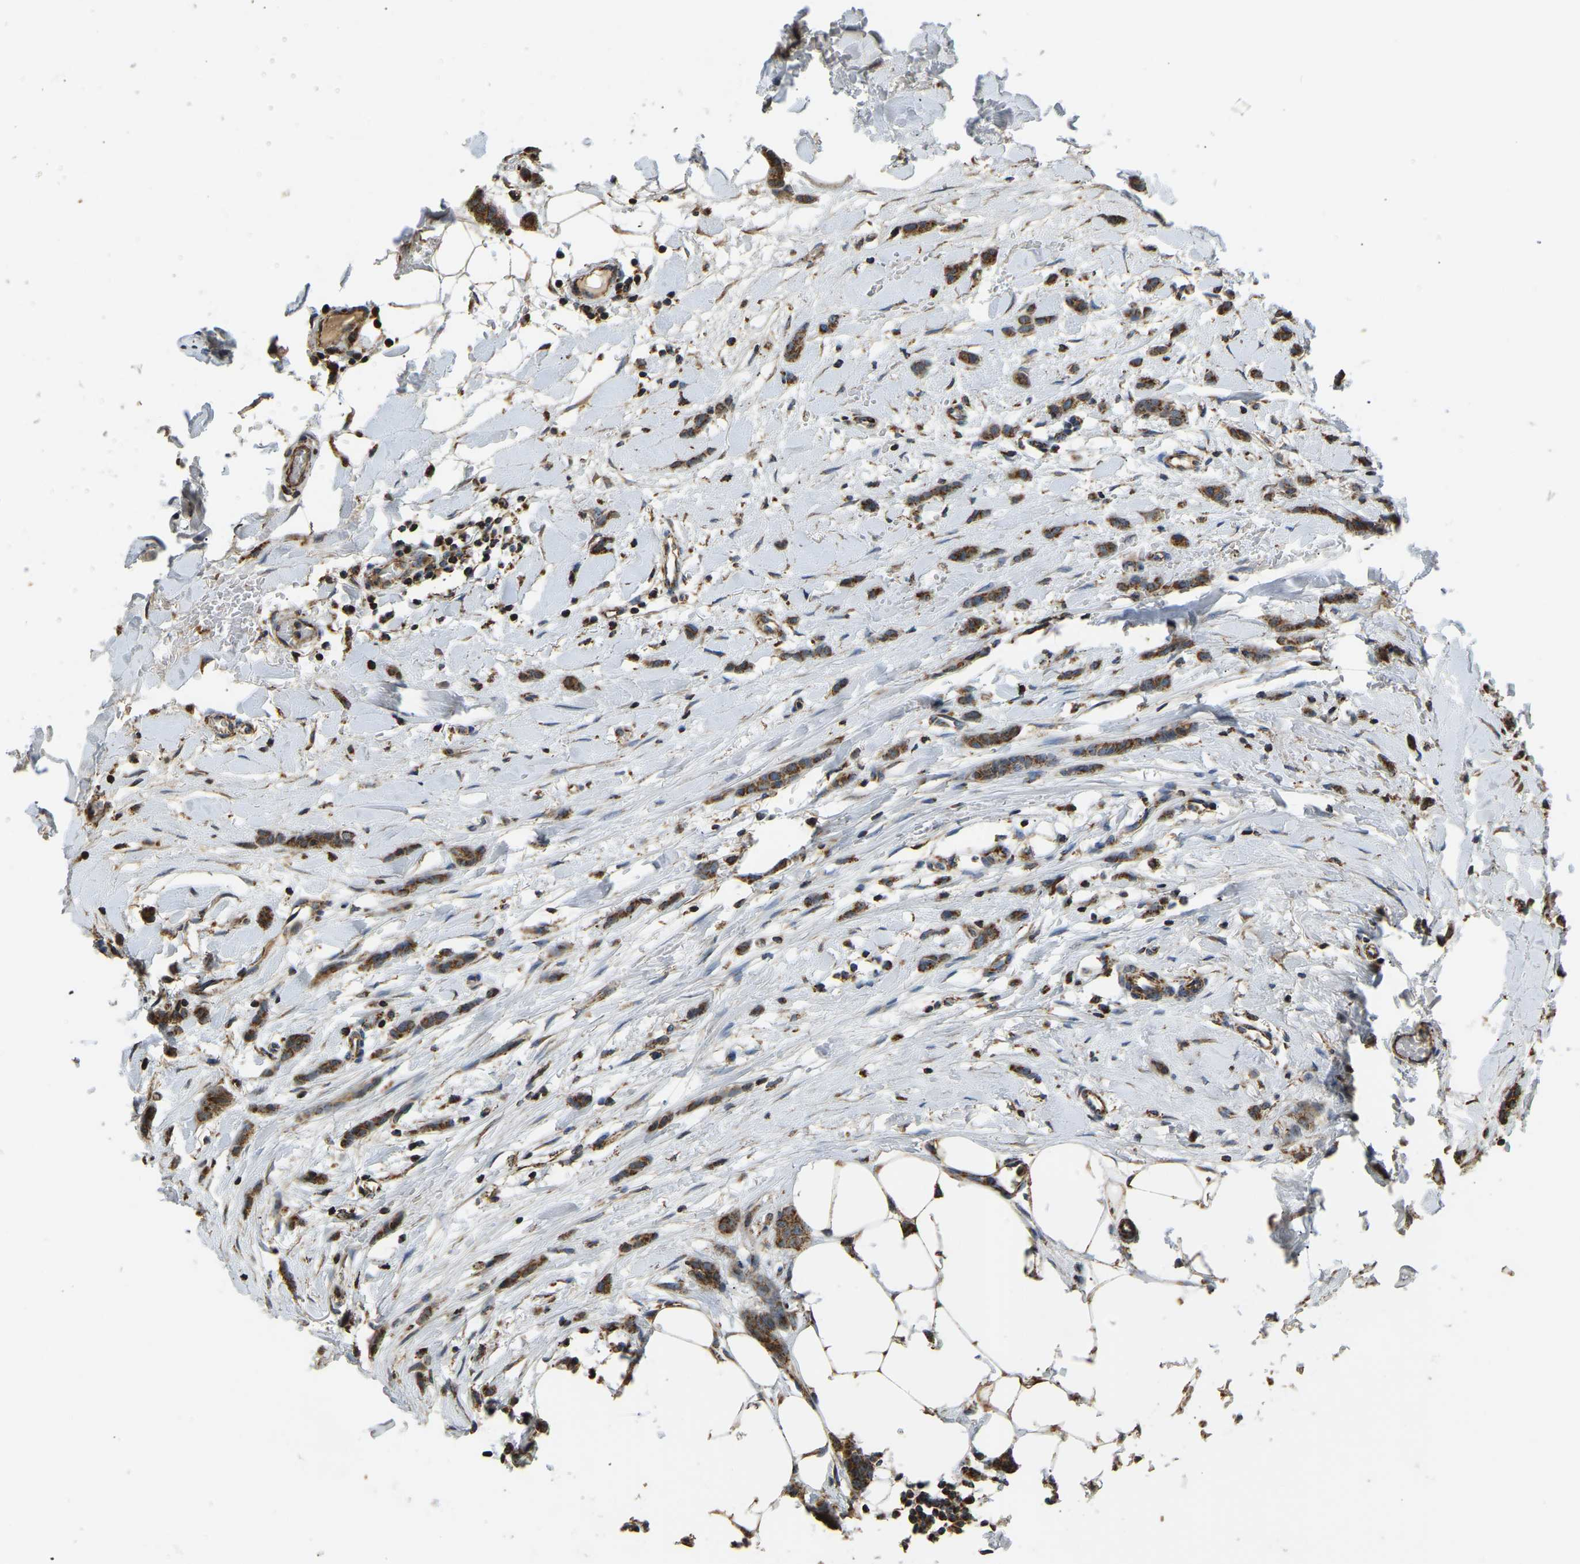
{"staining": {"intensity": "strong", "quantity": ">75%", "location": "cytoplasmic/membranous"}, "tissue": "breast cancer", "cell_type": "Tumor cells", "image_type": "cancer", "snomed": [{"axis": "morphology", "description": "Lobular carcinoma"}, {"axis": "topography", "description": "Skin"}, {"axis": "topography", "description": "Breast"}], "caption": "Human breast cancer stained with a protein marker shows strong staining in tumor cells.", "gene": "TUFM", "patient": {"sex": "female", "age": 46}}